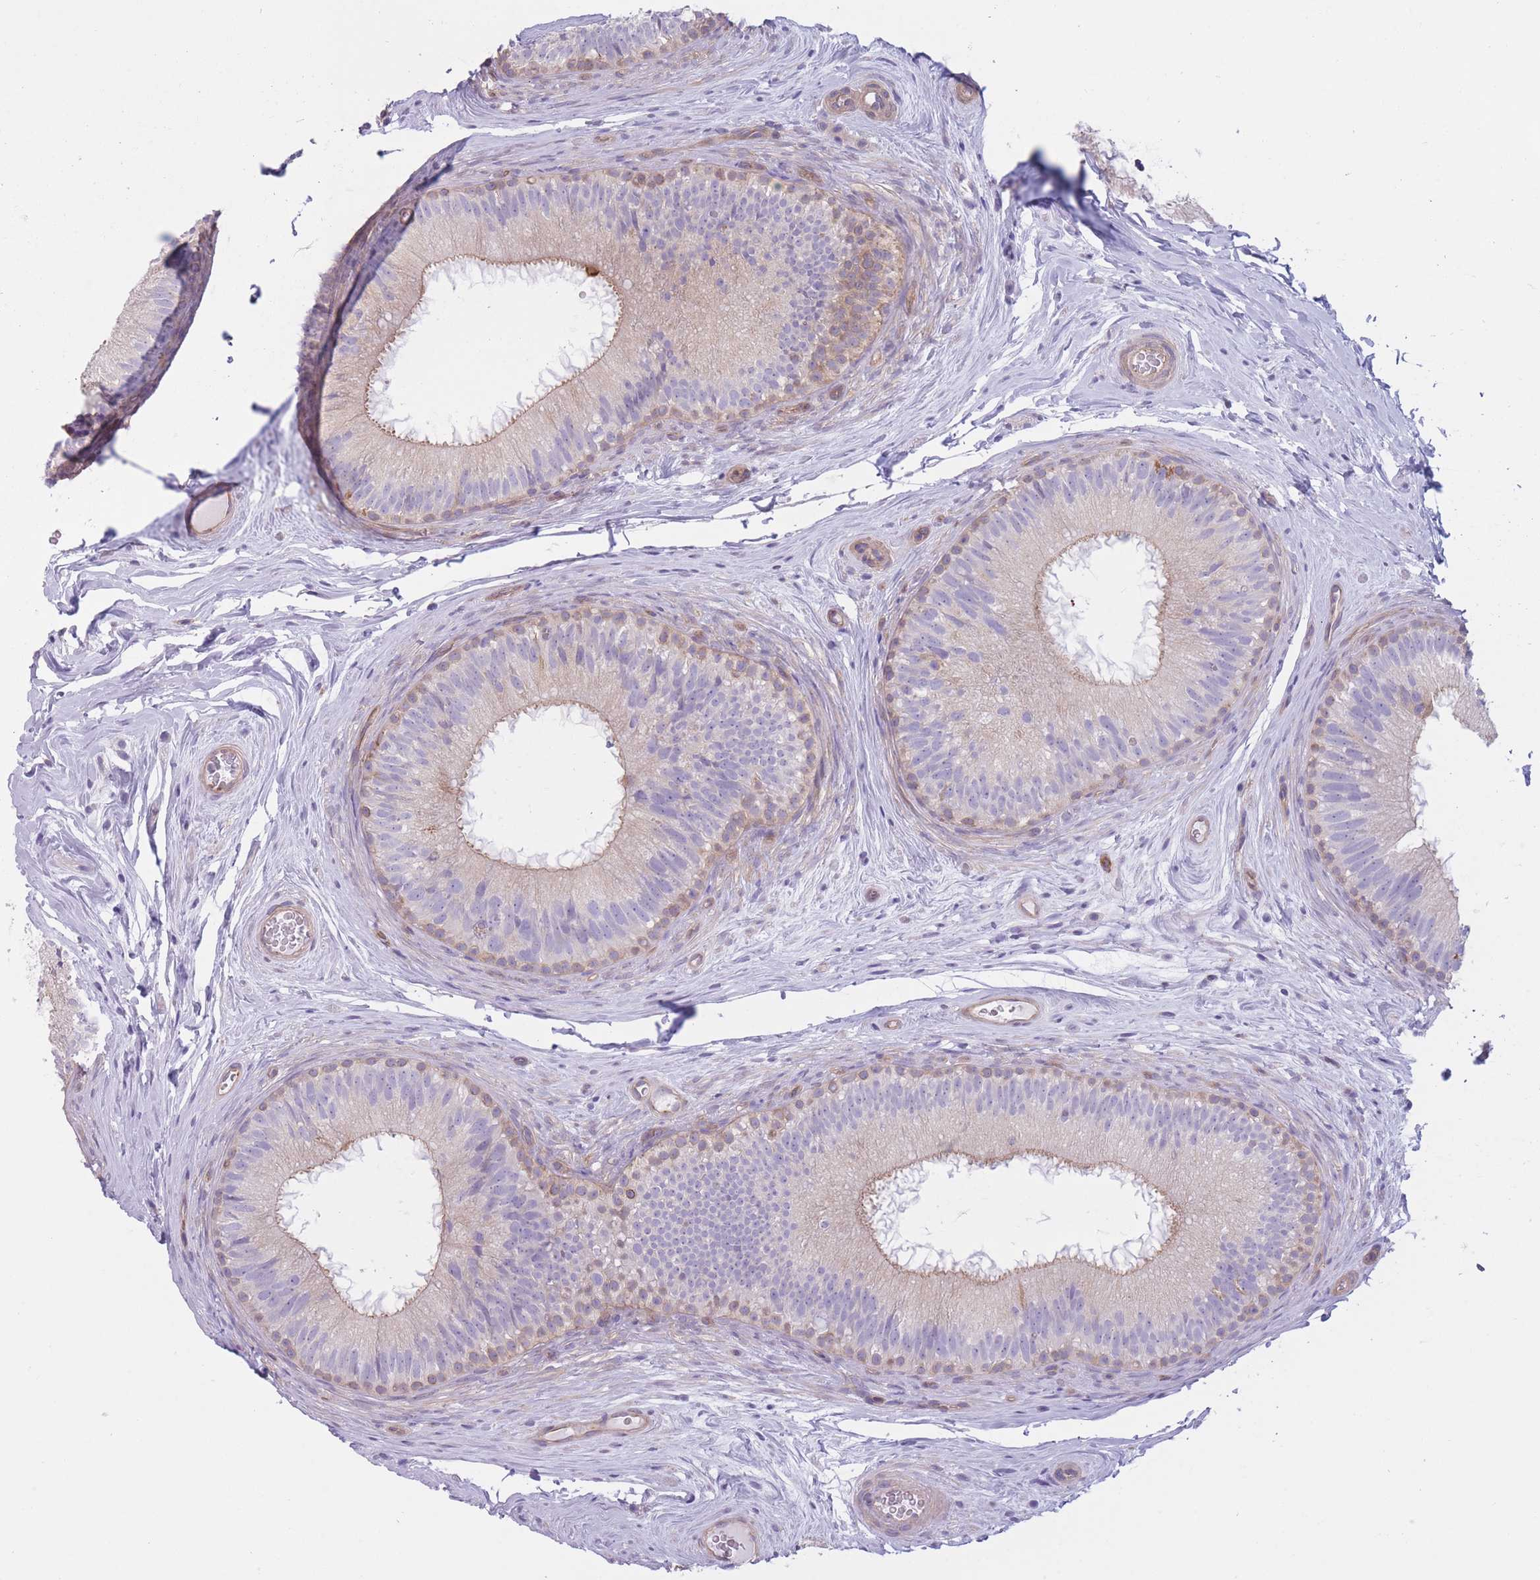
{"staining": {"intensity": "weak", "quantity": "<25%", "location": "cytoplasmic/membranous"}, "tissue": "epididymis", "cell_type": "Glandular cells", "image_type": "normal", "snomed": [{"axis": "morphology", "description": "Normal tissue, NOS"}, {"axis": "topography", "description": "Epididymis"}], "caption": "Immunohistochemical staining of unremarkable human epididymis exhibits no significant staining in glandular cells.", "gene": "SERPINB3", "patient": {"sex": "male", "age": 34}}